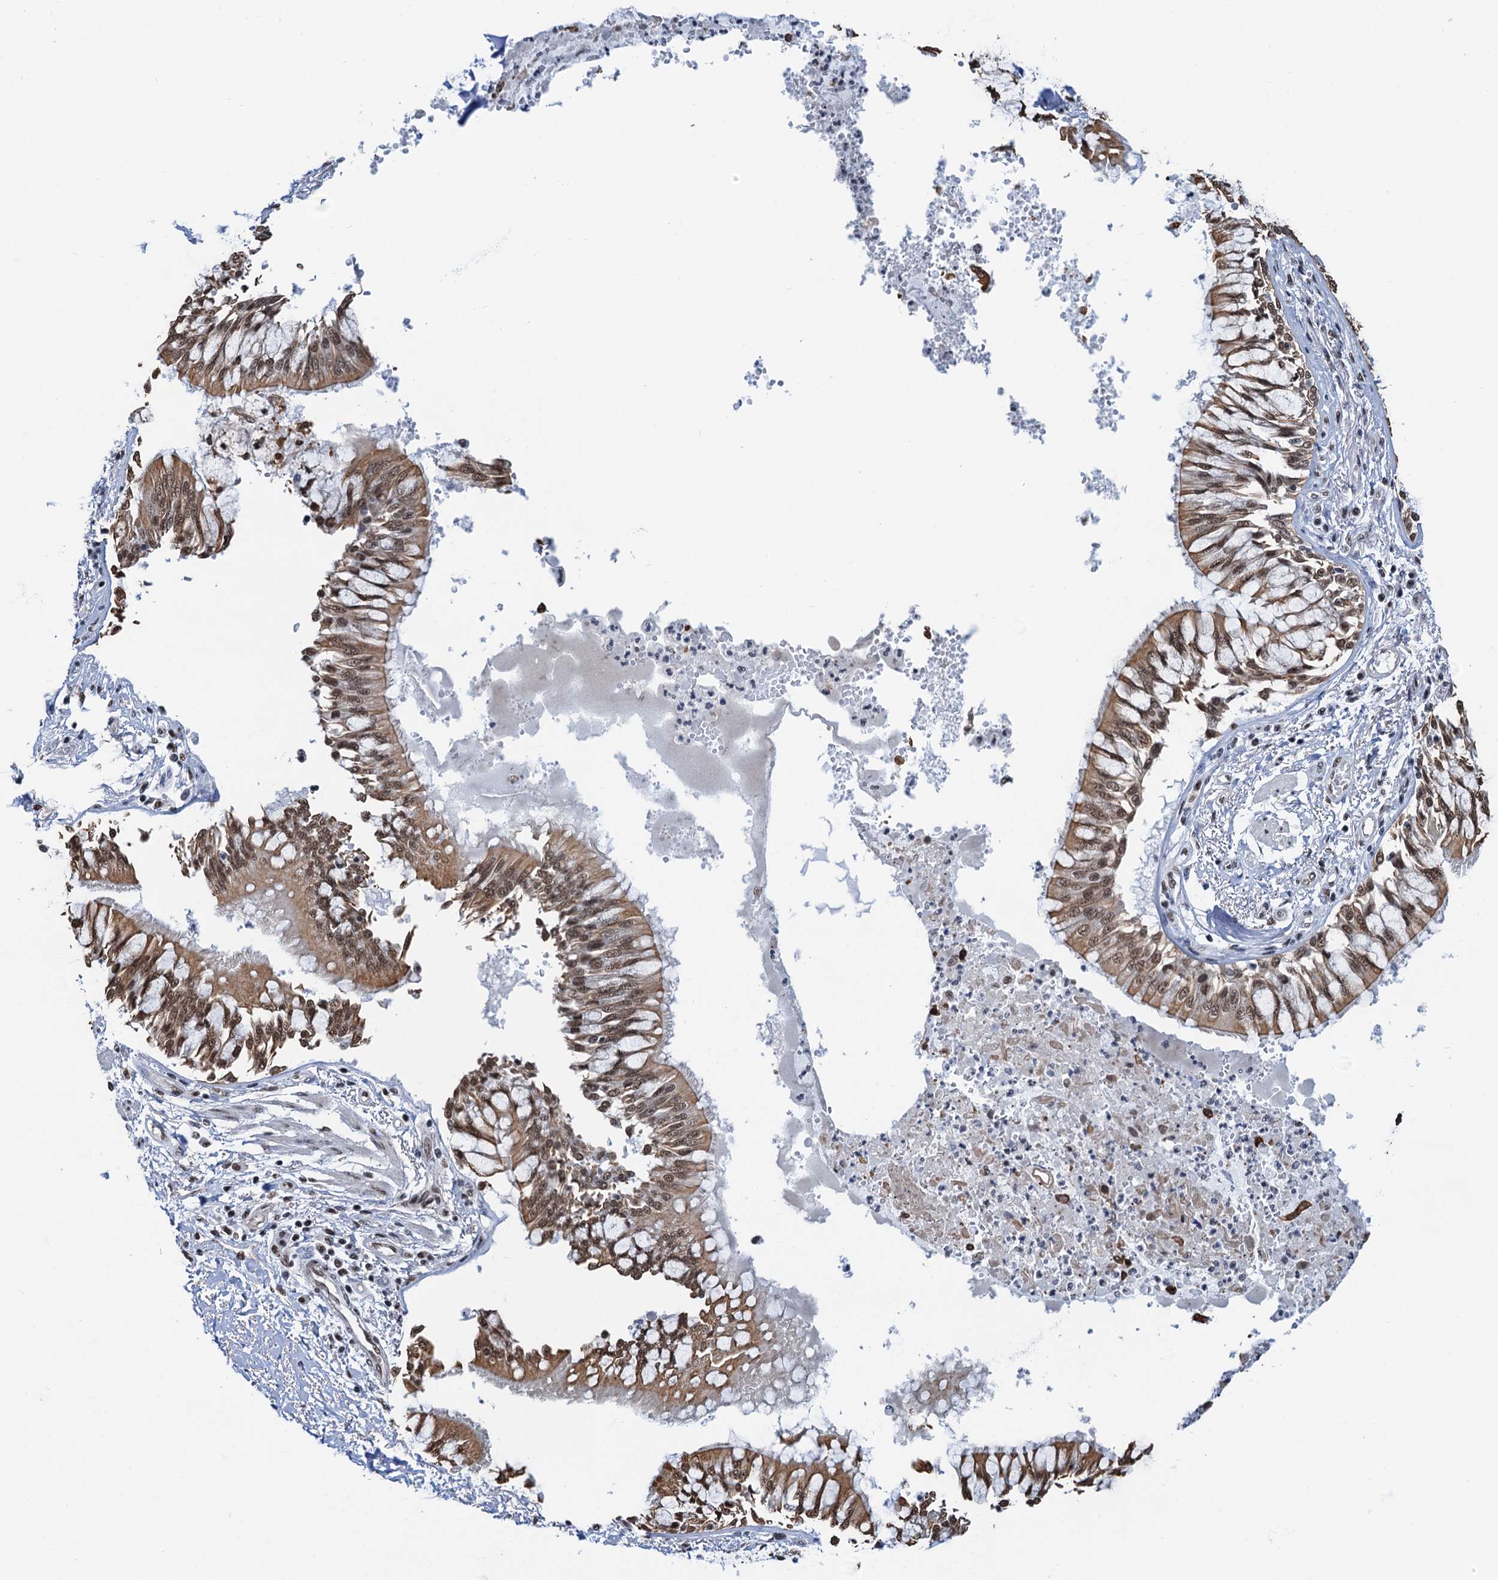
{"staining": {"intensity": "moderate", "quantity": ">75%", "location": "cytoplasmic/membranous,nuclear"}, "tissue": "bronchus", "cell_type": "Respiratory epithelial cells", "image_type": "normal", "snomed": [{"axis": "morphology", "description": "Normal tissue, NOS"}, {"axis": "topography", "description": "Cartilage tissue"}, {"axis": "topography", "description": "Bronchus"}, {"axis": "topography", "description": "Lung"}], "caption": "IHC micrograph of normal bronchus stained for a protein (brown), which reveals medium levels of moderate cytoplasmic/membranous,nuclear staining in about >75% of respiratory epithelial cells.", "gene": "ZNF609", "patient": {"sex": "female", "age": 49}}